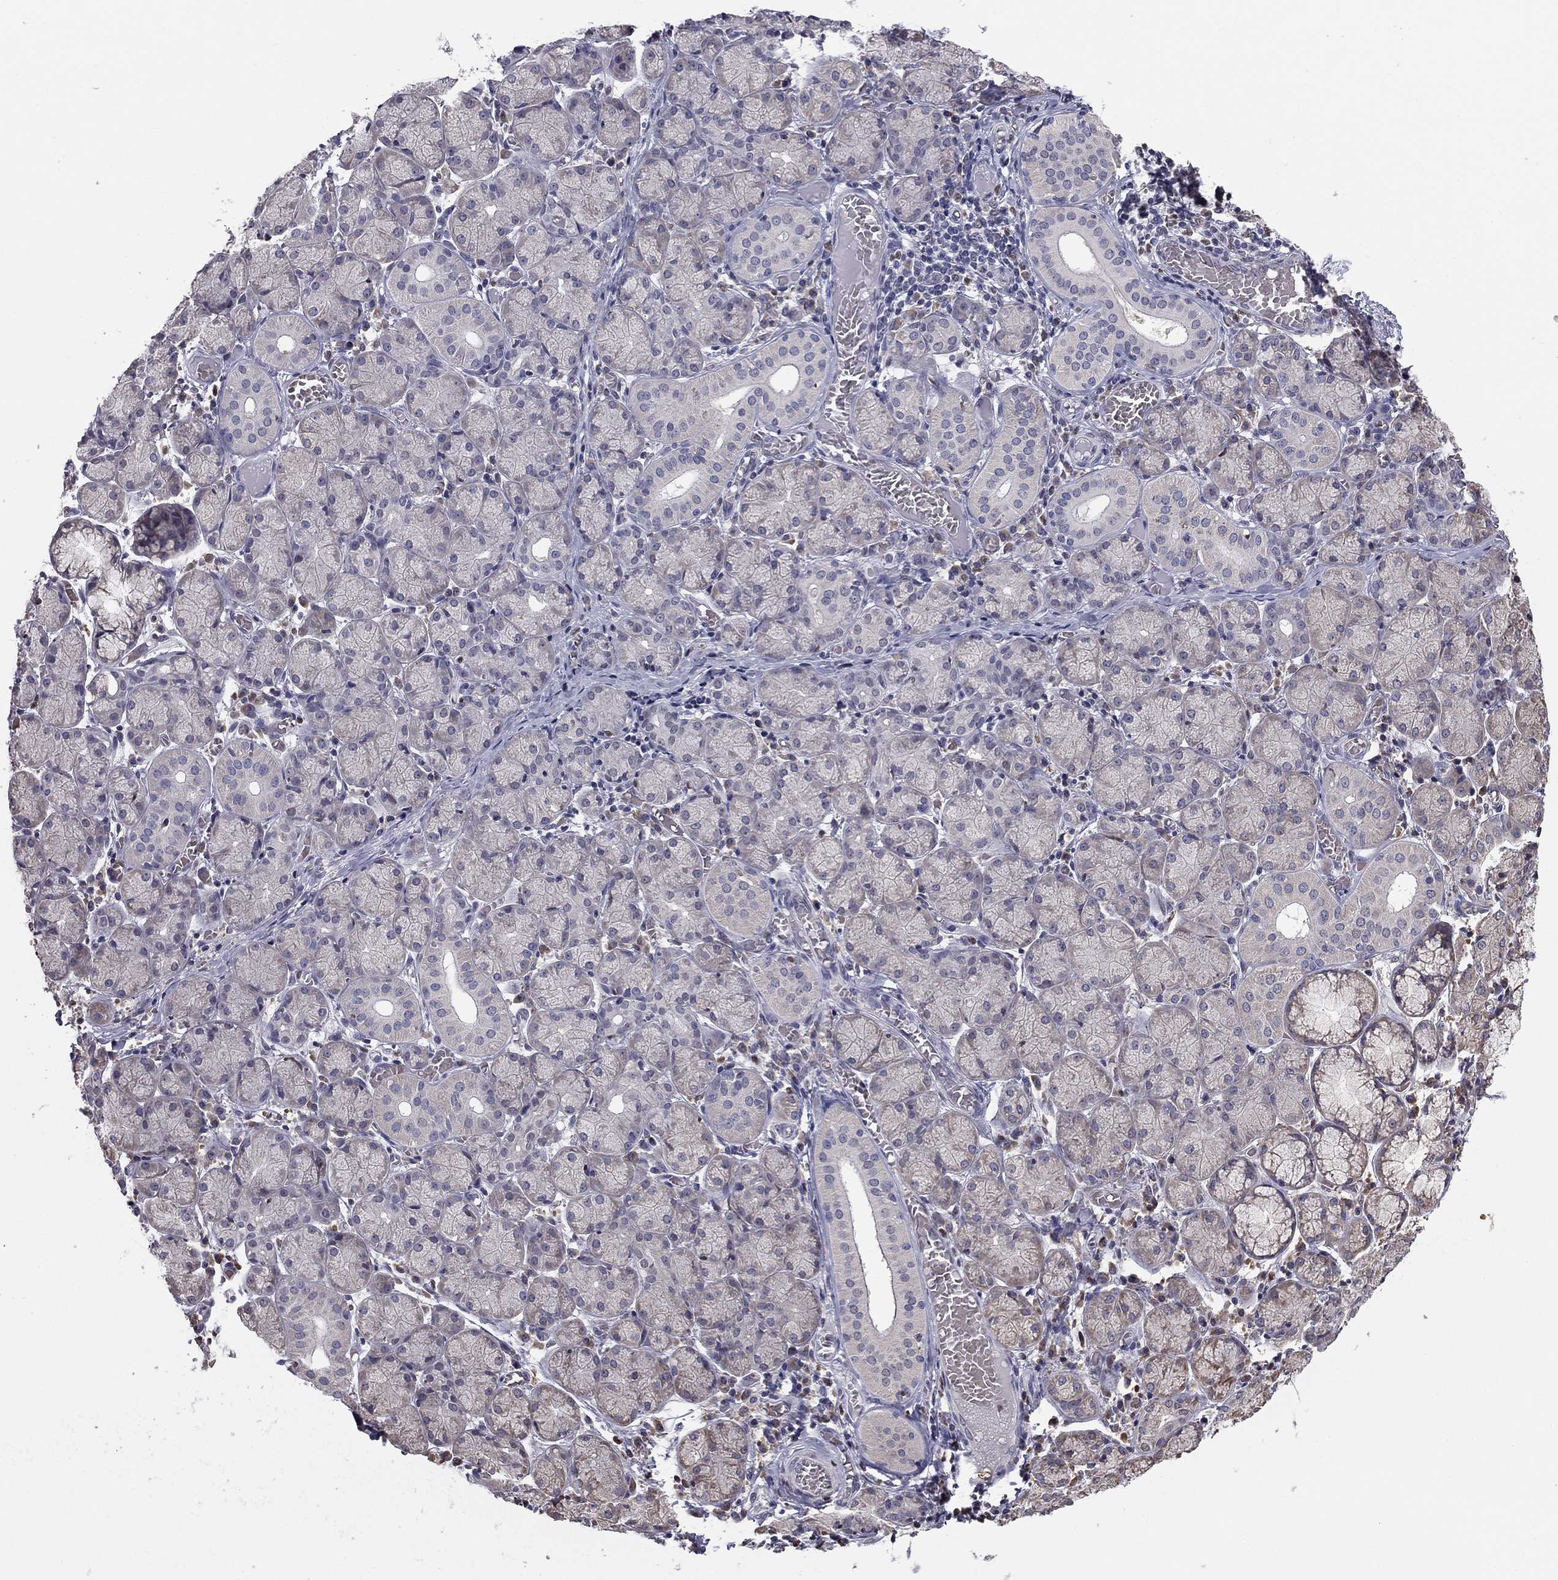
{"staining": {"intensity": "negative", "quantity": "none", "location": "none"}, "tissue": "salivary gland", "cell_type": "Glandular cells", "image_type": "normal", "snomed": [{"axis": "morphology", "description": "Normal tissue, NOS"}, {"axis": "topography", "description": "Salivary gland"}, {"axis": "topography", "description": "Peripheral nerve tissue"}], "caption": "Salivary gland stained for a protein using IHC shows no positivity glandular cells.", "gene": "HSPB2", "patient": {"sex": "female", "age": 24}}